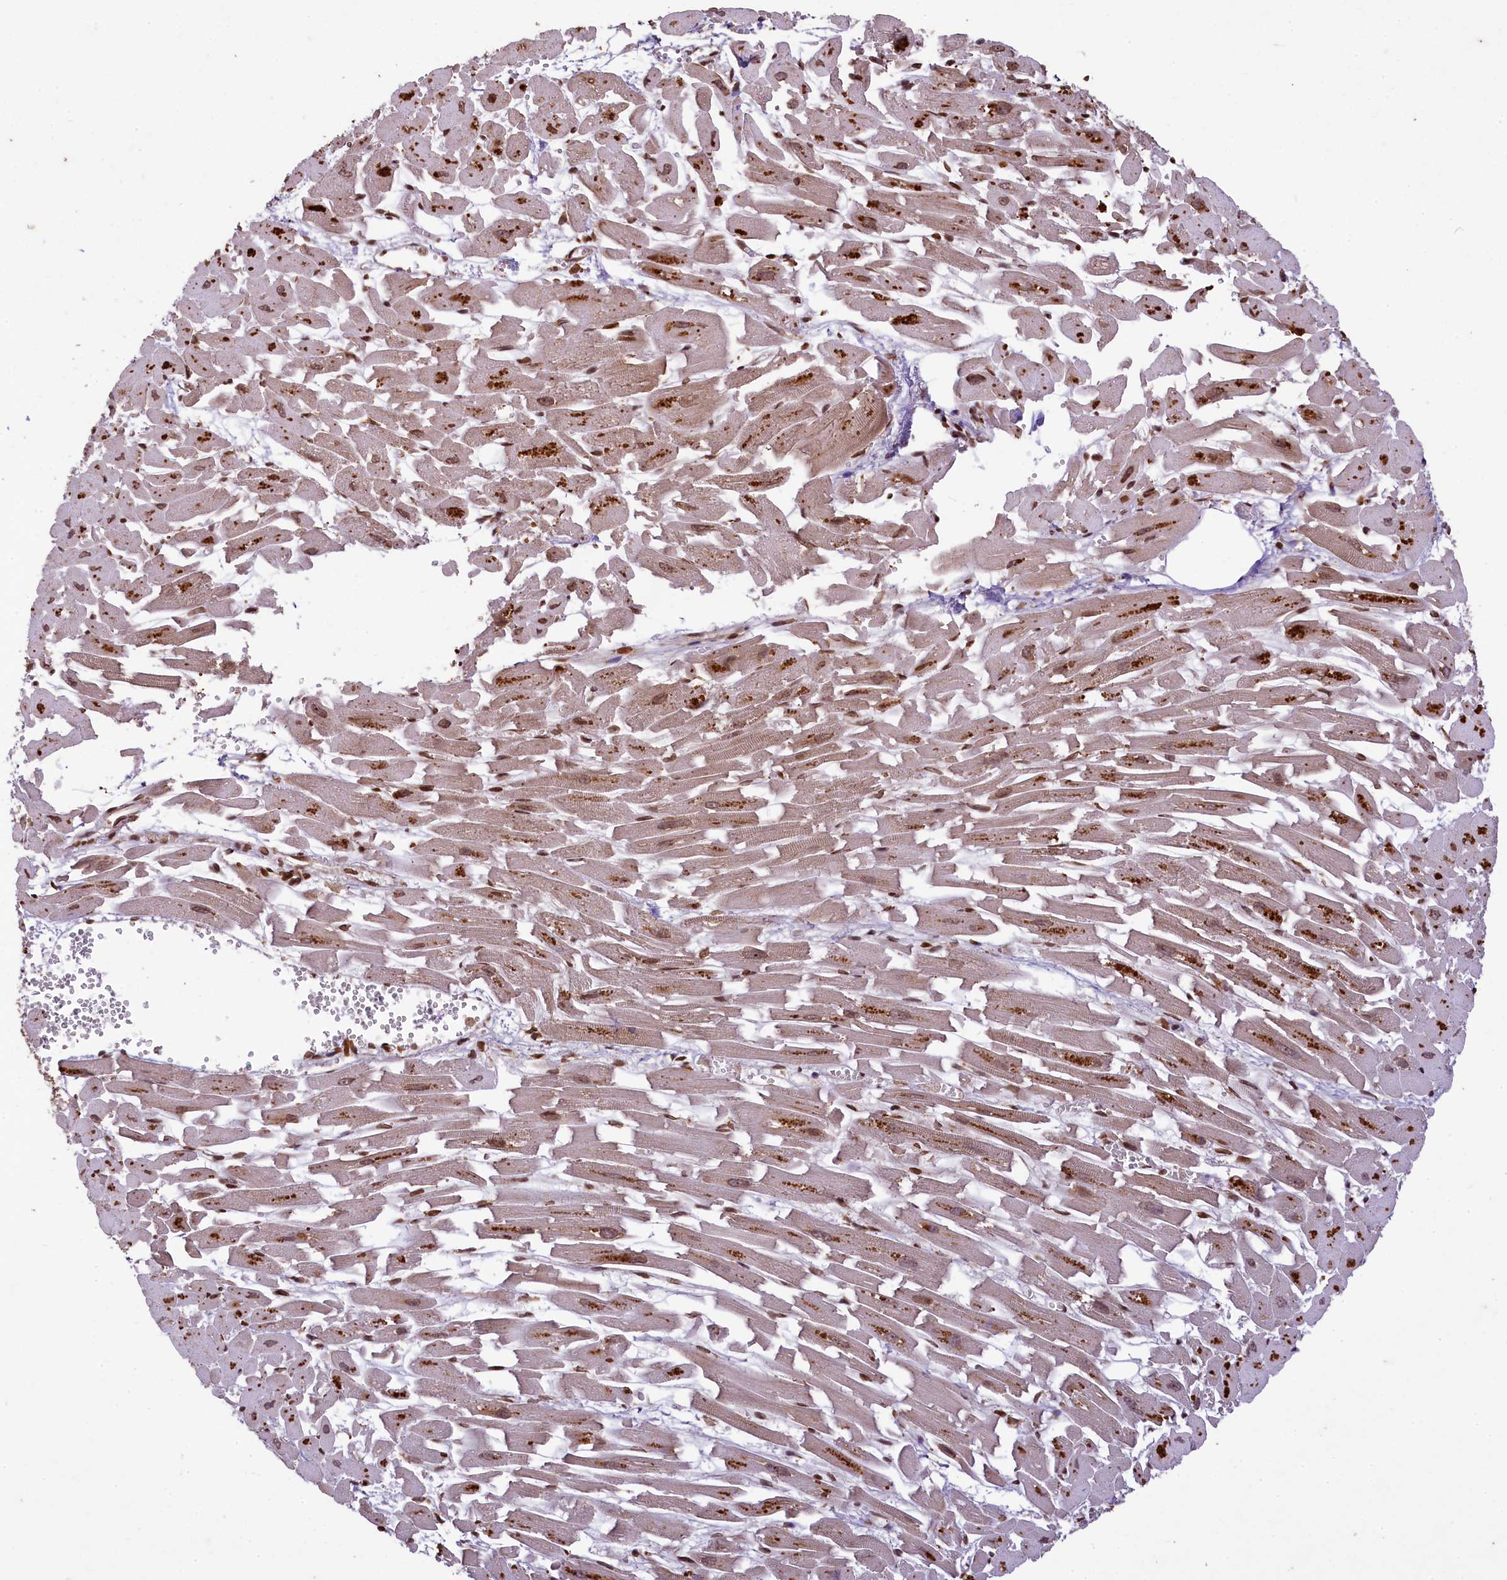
{"staining": {"intensity": "moderate", "quantity": ">75%", "location": "cytoplasmic/membranous,nuclear"}, "tissue": "heart muscle", "cell_type": "Cardiomyocytes", "image_type": "normal", "snomed": [{"axis": "morphology", "description": "Normal tissue, NOS"}, {"axis": "topography", "description": "Heart"}], "caption": "A medium amount of moderate cytoplasmic/membranous,nuclear expression is seen in about >75% of cardiomyocytes in unremarkable heart muscle. The staining is performed using DAB (3,3'-diaminobenzidine) brown chromogen to label protein expression. The nuclei are counter-stained blue using hematoxylin.", "gene": "LARP4", "patient": {"sex": "female", "age": 64}}